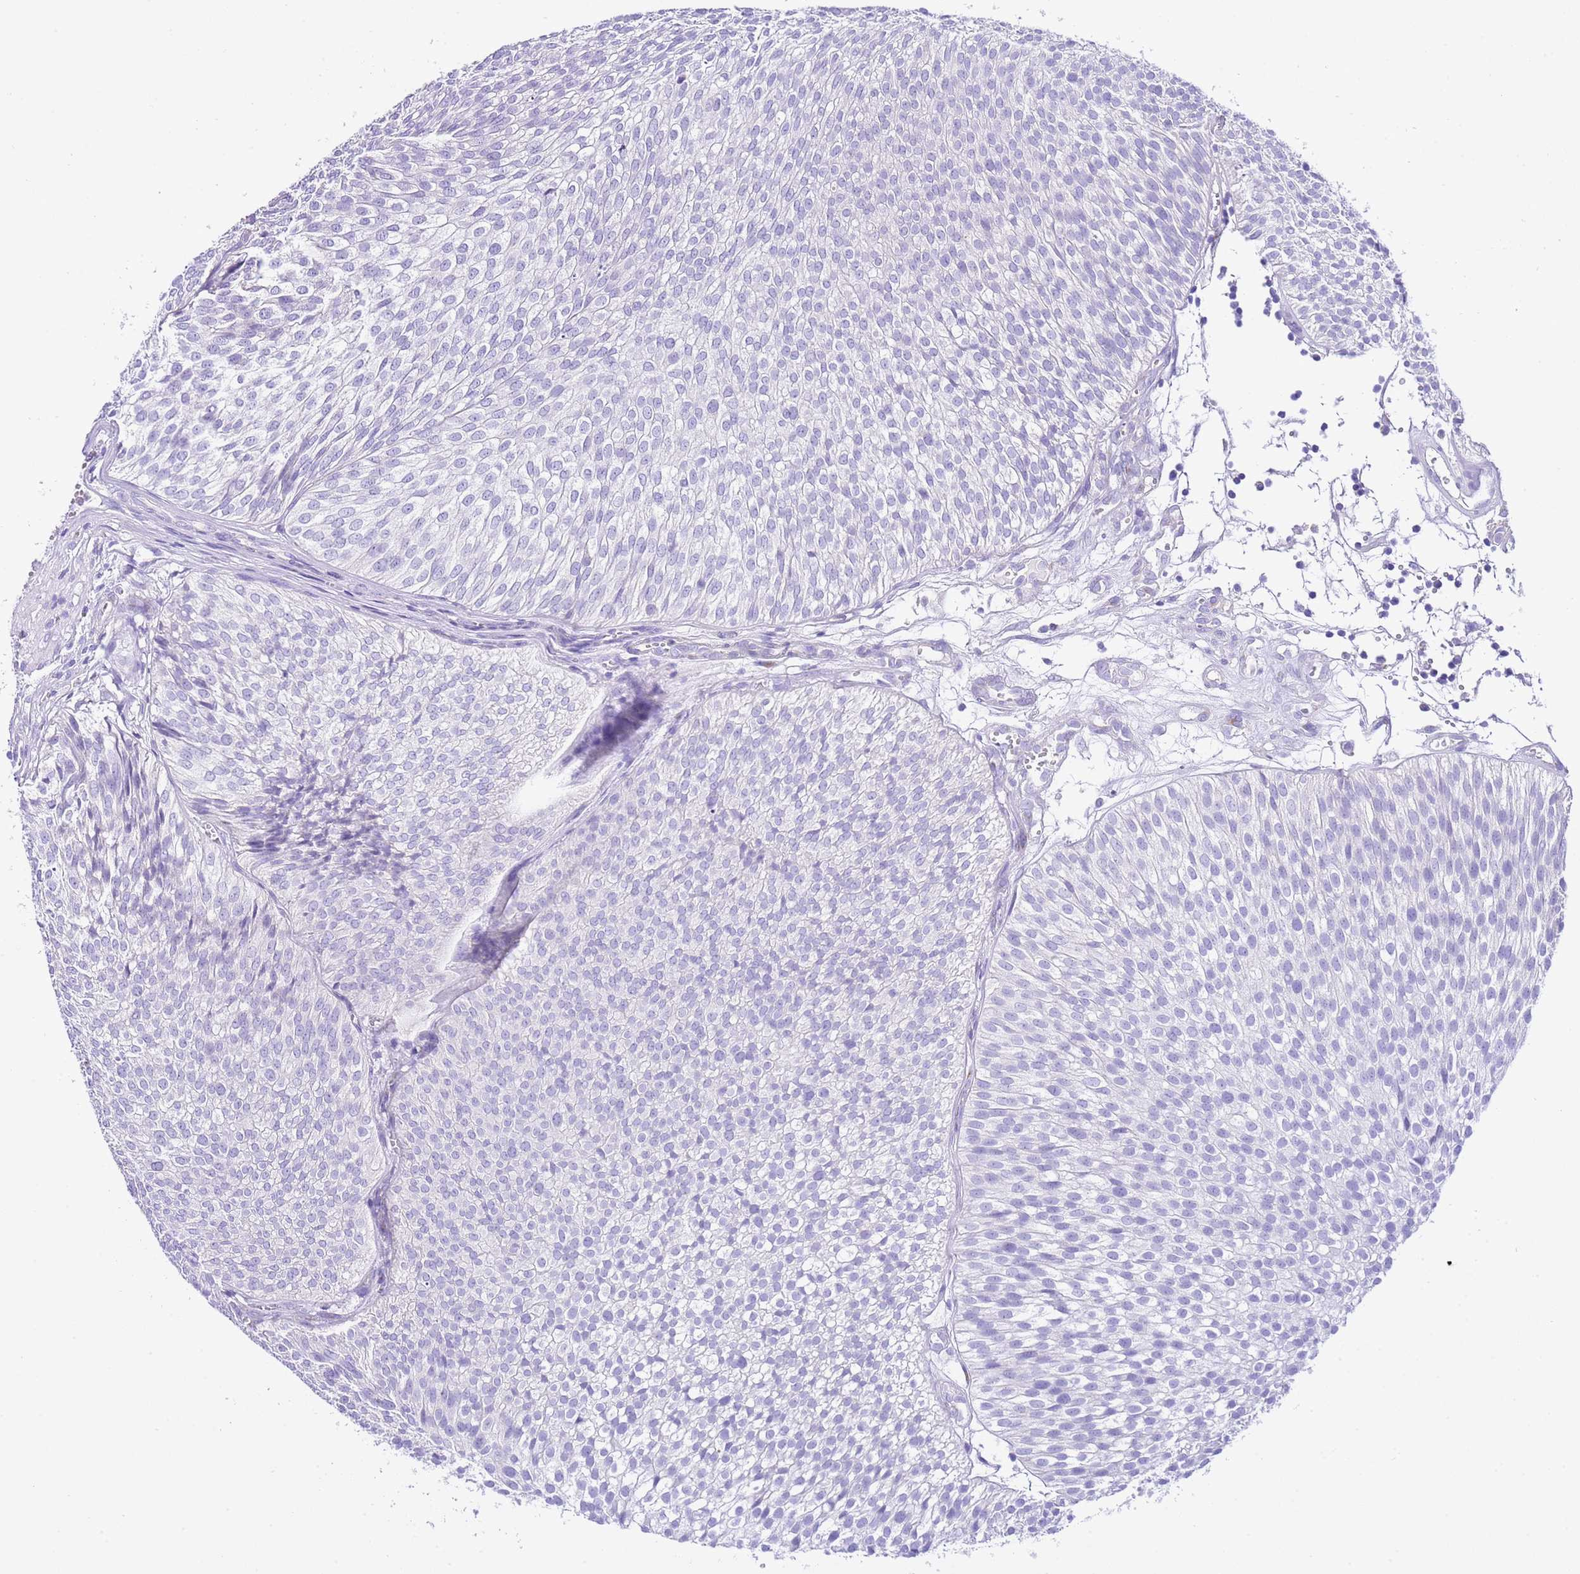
{"staining": {"intensity": "negative", "quantity": "none", "location": "none"}, "tissue": "urothelial cancer", "cell_type": "Tumor cells", "image_type": "cancer", "snomed": [{"axis": "morphology", "description": "Urothelial carcinoma, Low grade"}, {"axis": "topography", "description": "Urinary bladder"}], "caption": "Protein analysis of urothelial cancer exhibits no significant positivity in tumor cells.", "gene": "BHLHA15", "patient": {"sex": "male", "age": 91}}